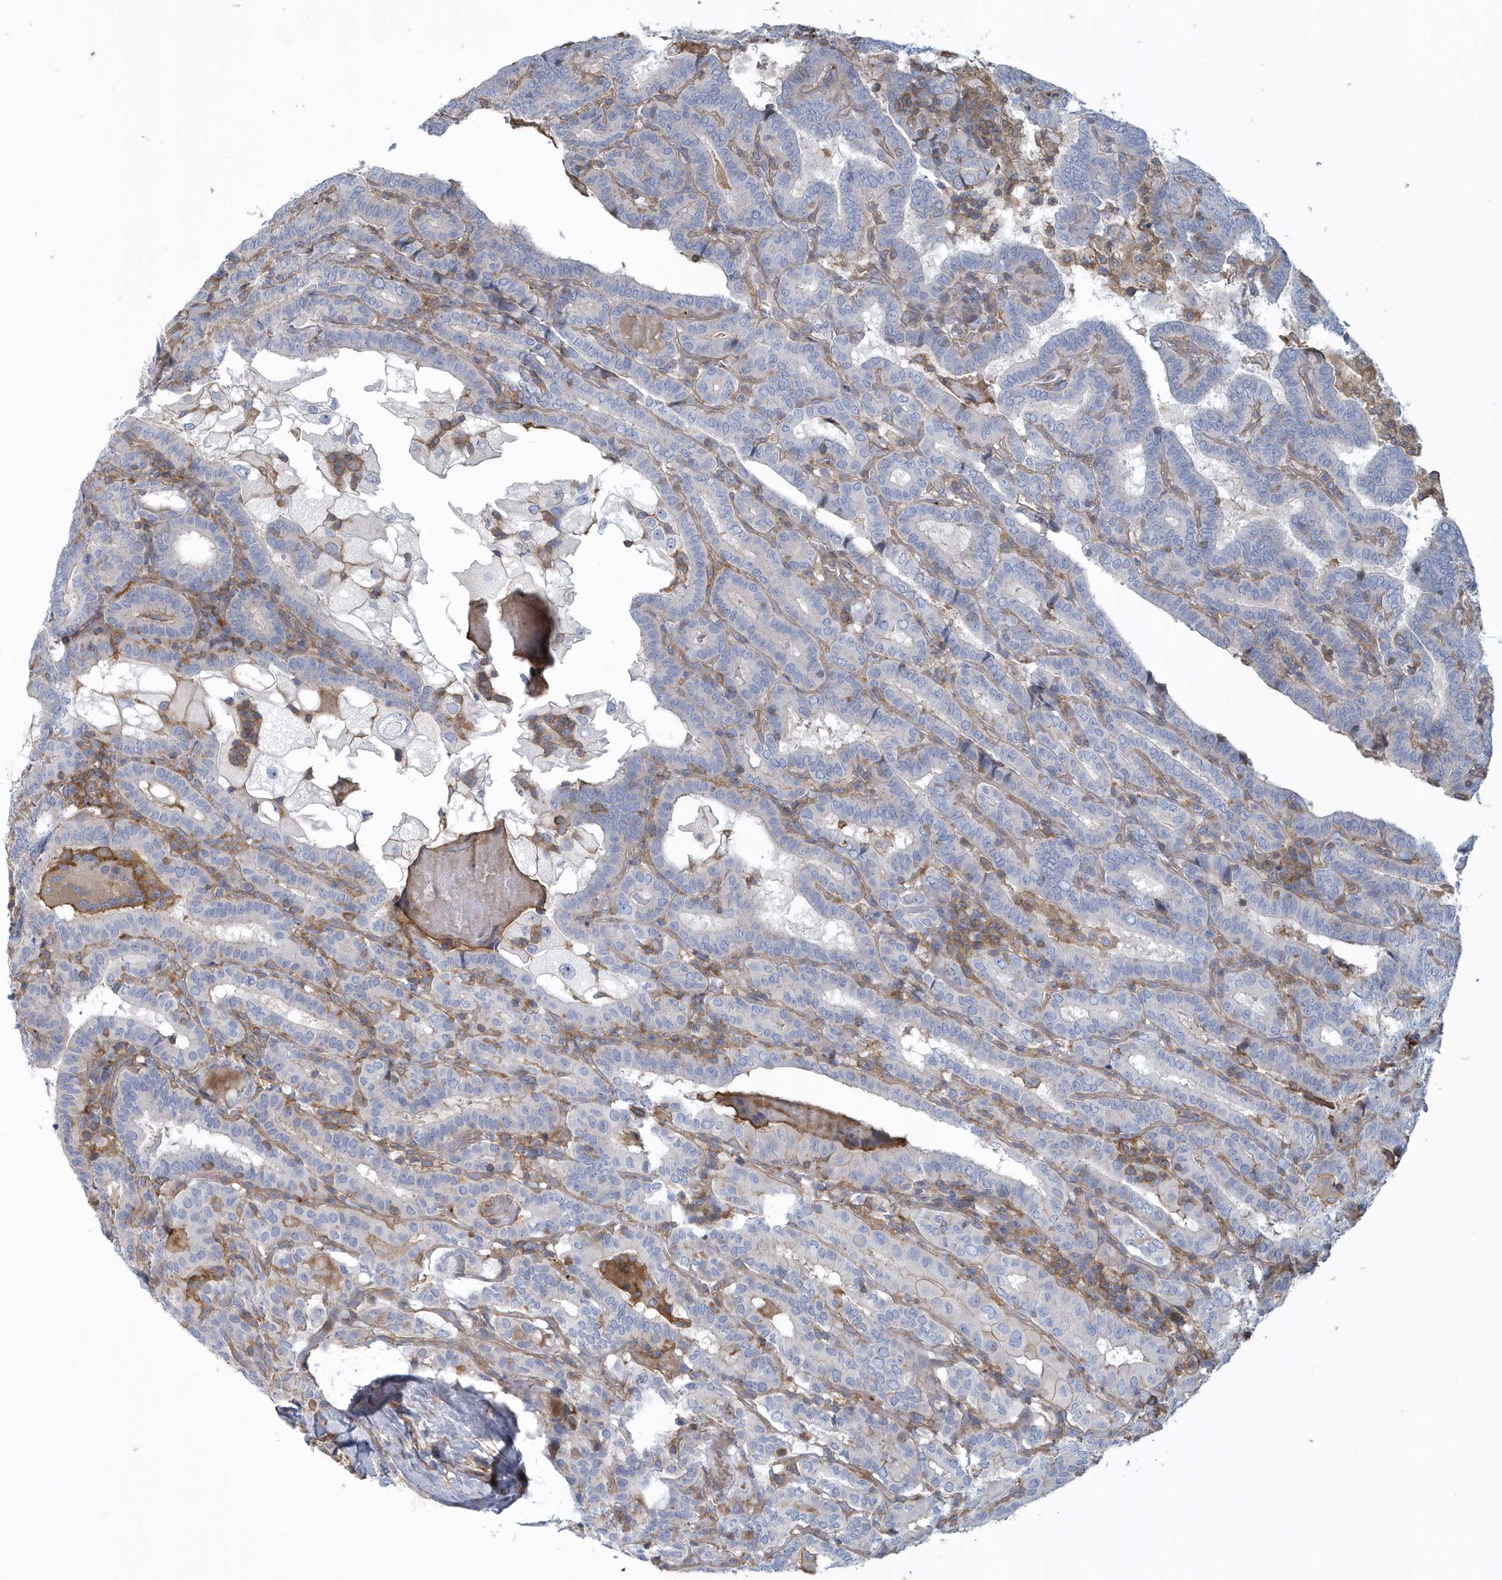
{"staining": {"intensity": "negative", "quantity": "none", "location": "none"}, "tissue": "thyroid cancer", "cell_type": "Tumor cells", "image_type": "cancer", "snomed": [{"axis": "morphology", "description": "Papillary adenocarcinoma, NOS"}, {"axis": "topography", "description": "Thyroid gland"}], "caption": "DAB (3,3'-diaminobenzidine) immunohistochemical staining of papillary adenocarcinoma (thyroid) reveals no significant positivity in tumor cells.", "gene": "ARAP2", "patient": {"sex": "female", "age": 72}}